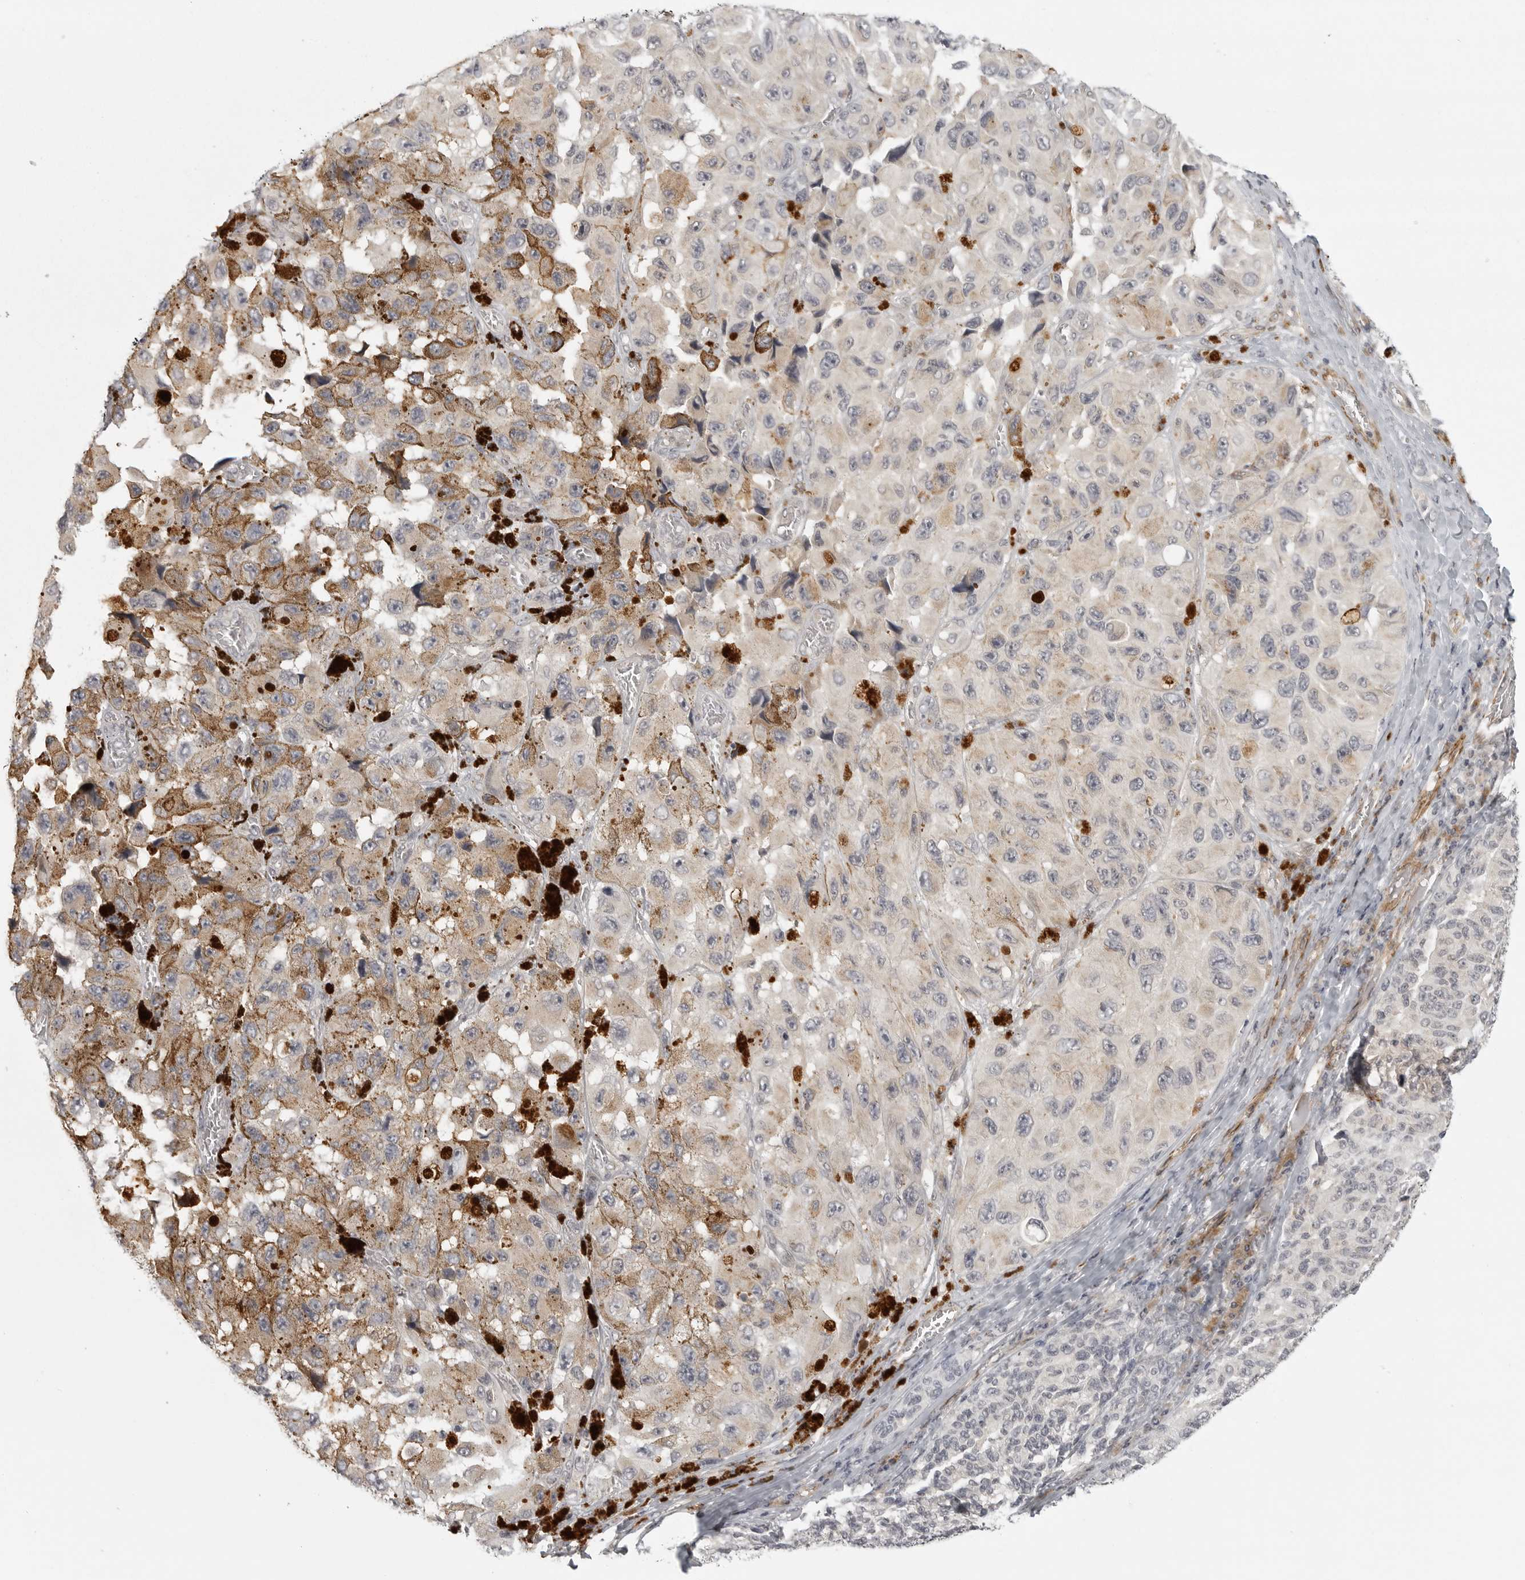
{"staining": {"intensity": "negative", "quantity": "none", "location": "none"}, "tissue": "melanoma", "cell_type": "Tumor cells", "image_type": "cancer", "snomed": [{"axis": "morphology", "description": "Malignant melanoma, NOS"}, {"axis": "topography", "description": "Skin"}], "caption": "Histopathology image shows no protein positivity in tumor cells of melanoma tissue.", "gene": "TUT4", "patient": {"sex": "female", "age": 73}}